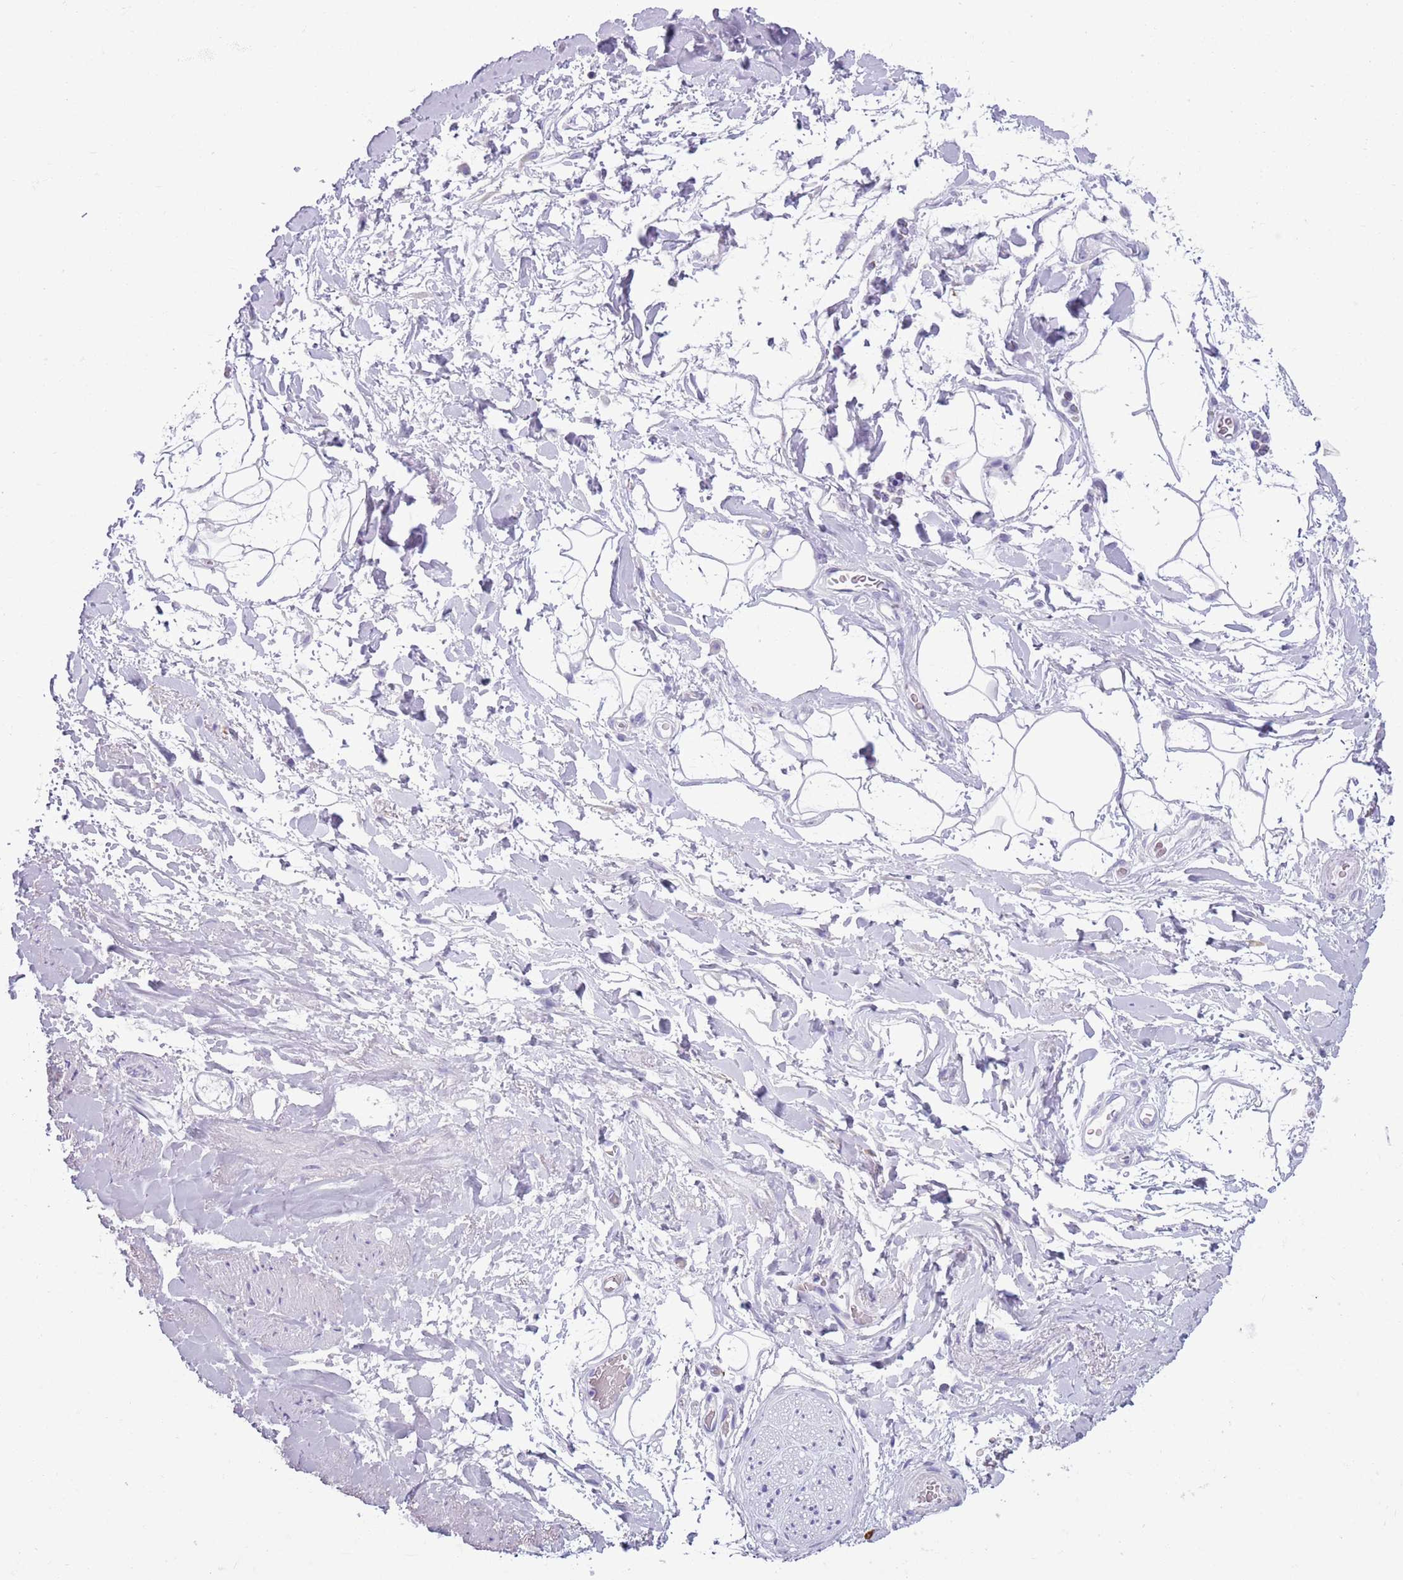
{"staining": {"intensity": "negative", "quantity": "none", "location": "none"}, "tissue": "adipose tissue", "cell_type": "Adipocytes", "image_type": "normal", "snomed": [{"axis": "morphology", "description": "Normal tissue, NOS"}, {"axis": "morphology", "description": "Adenocarcinoma, NOS"}, {"axis": "topography", "description": "Rectum"}, {"axis": "topography", "description": "Vagina"}, {"axis": "topography", "description": "Peripheral nerve tissue"}], "caption": "This is an immunohistochemistry image of unremarkable human adipose tissue. There is no staining in adipocytes.", "gene": "ENSG00000263020", "patient": {"sex": "female", "age": 71}}